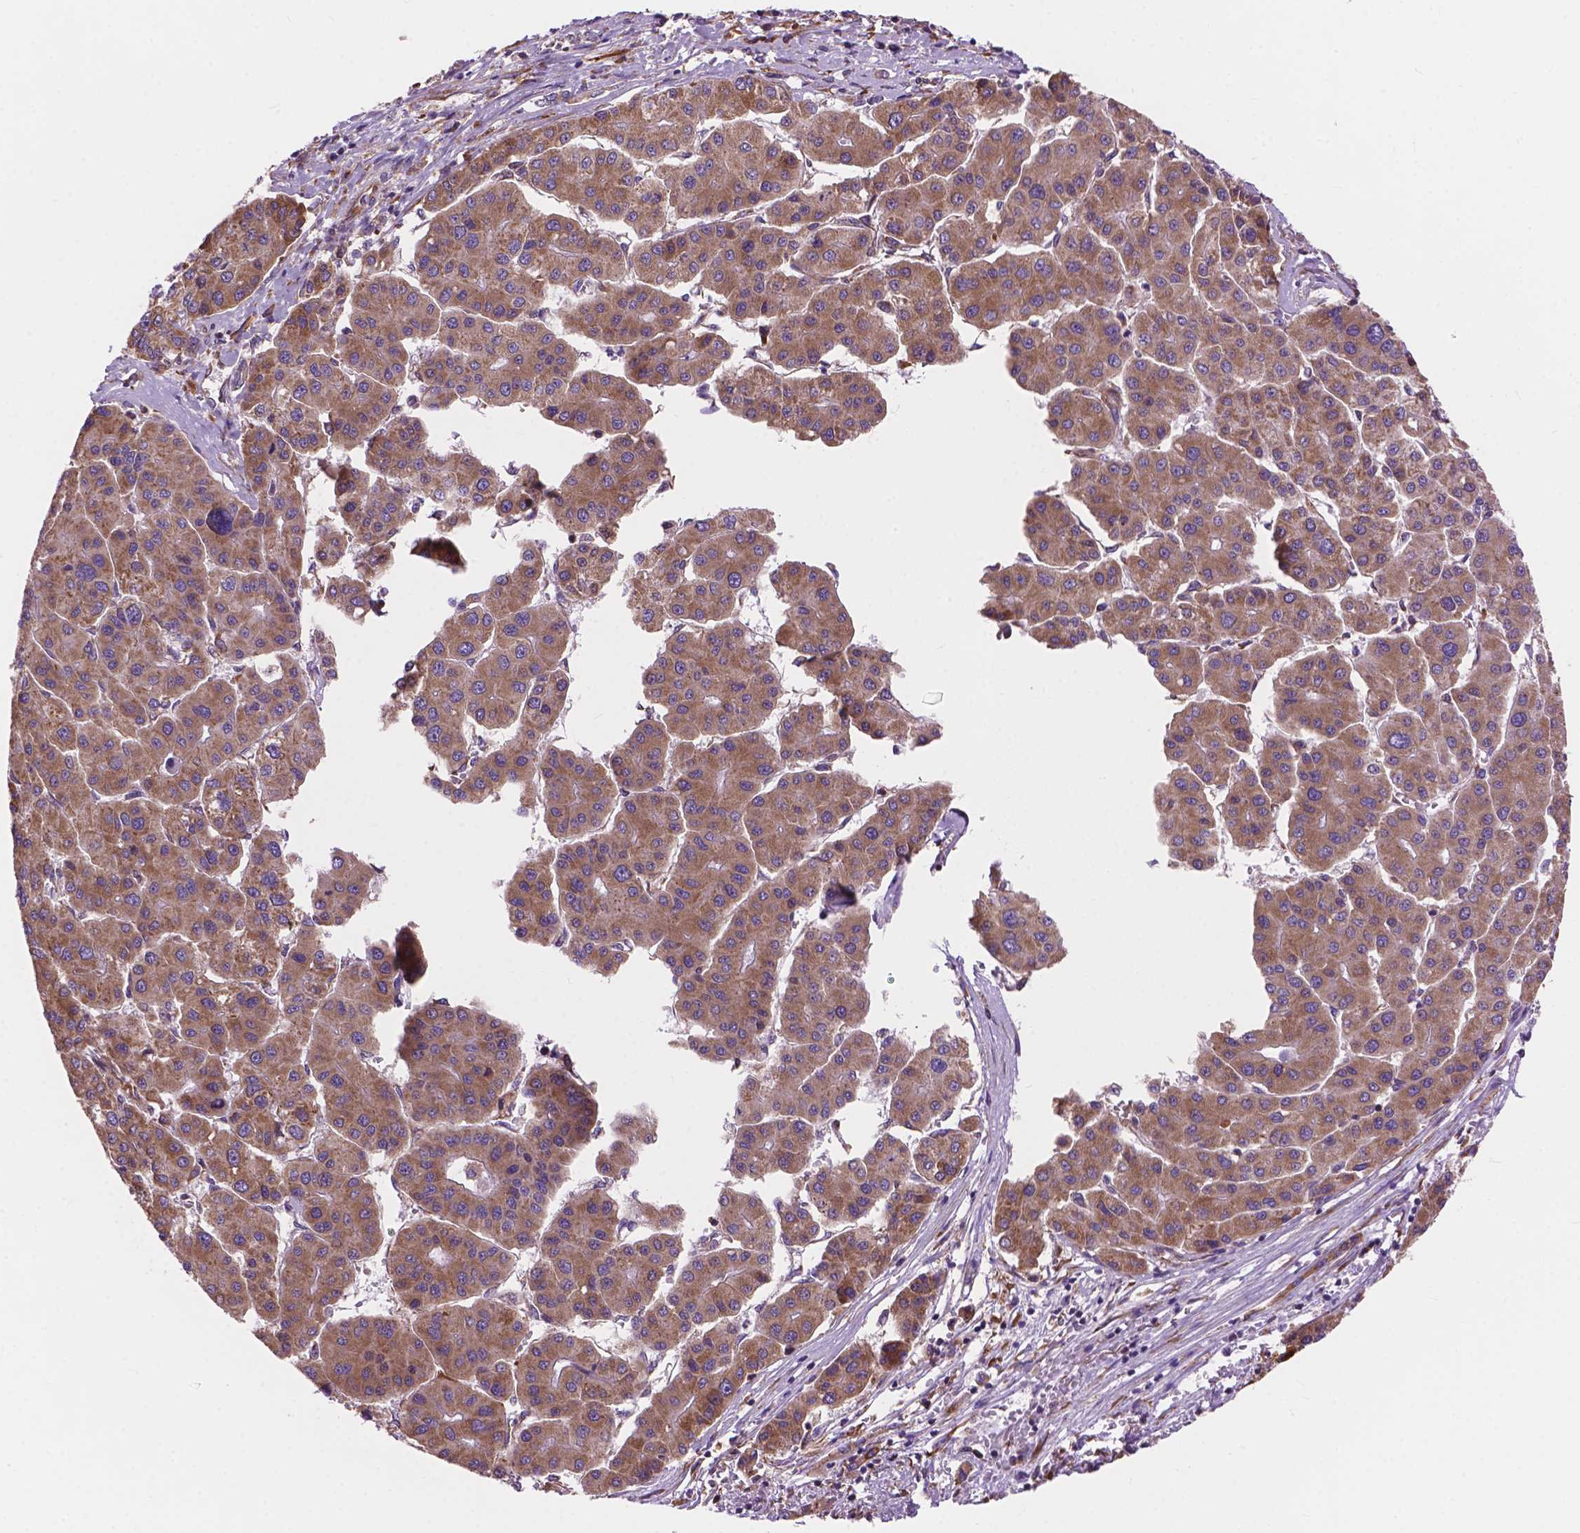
{"staining": {"intensity": "moderate", "quantity": ">75%", "location": "cytoplasmic/membranous"}, "tissue": "liver cancer", "cell_type": "Tumor cells", "image_type": "cancer", "snomed": [{"axis": "morphology", "description": "Carcinoma, Hepatocellular, NOS"}, {"axis": "topography", "description": "Liver"}], "caption": "A photomicrograph showing moderate cytoplasmic/membranous positivity in approximately >75% of tumor cells in liver hepatocellular carcinoma, as visualized by brown immunohistochemical staining.", "gene": "RPL37A", "patient": {"sex": "male", "age": 73}}